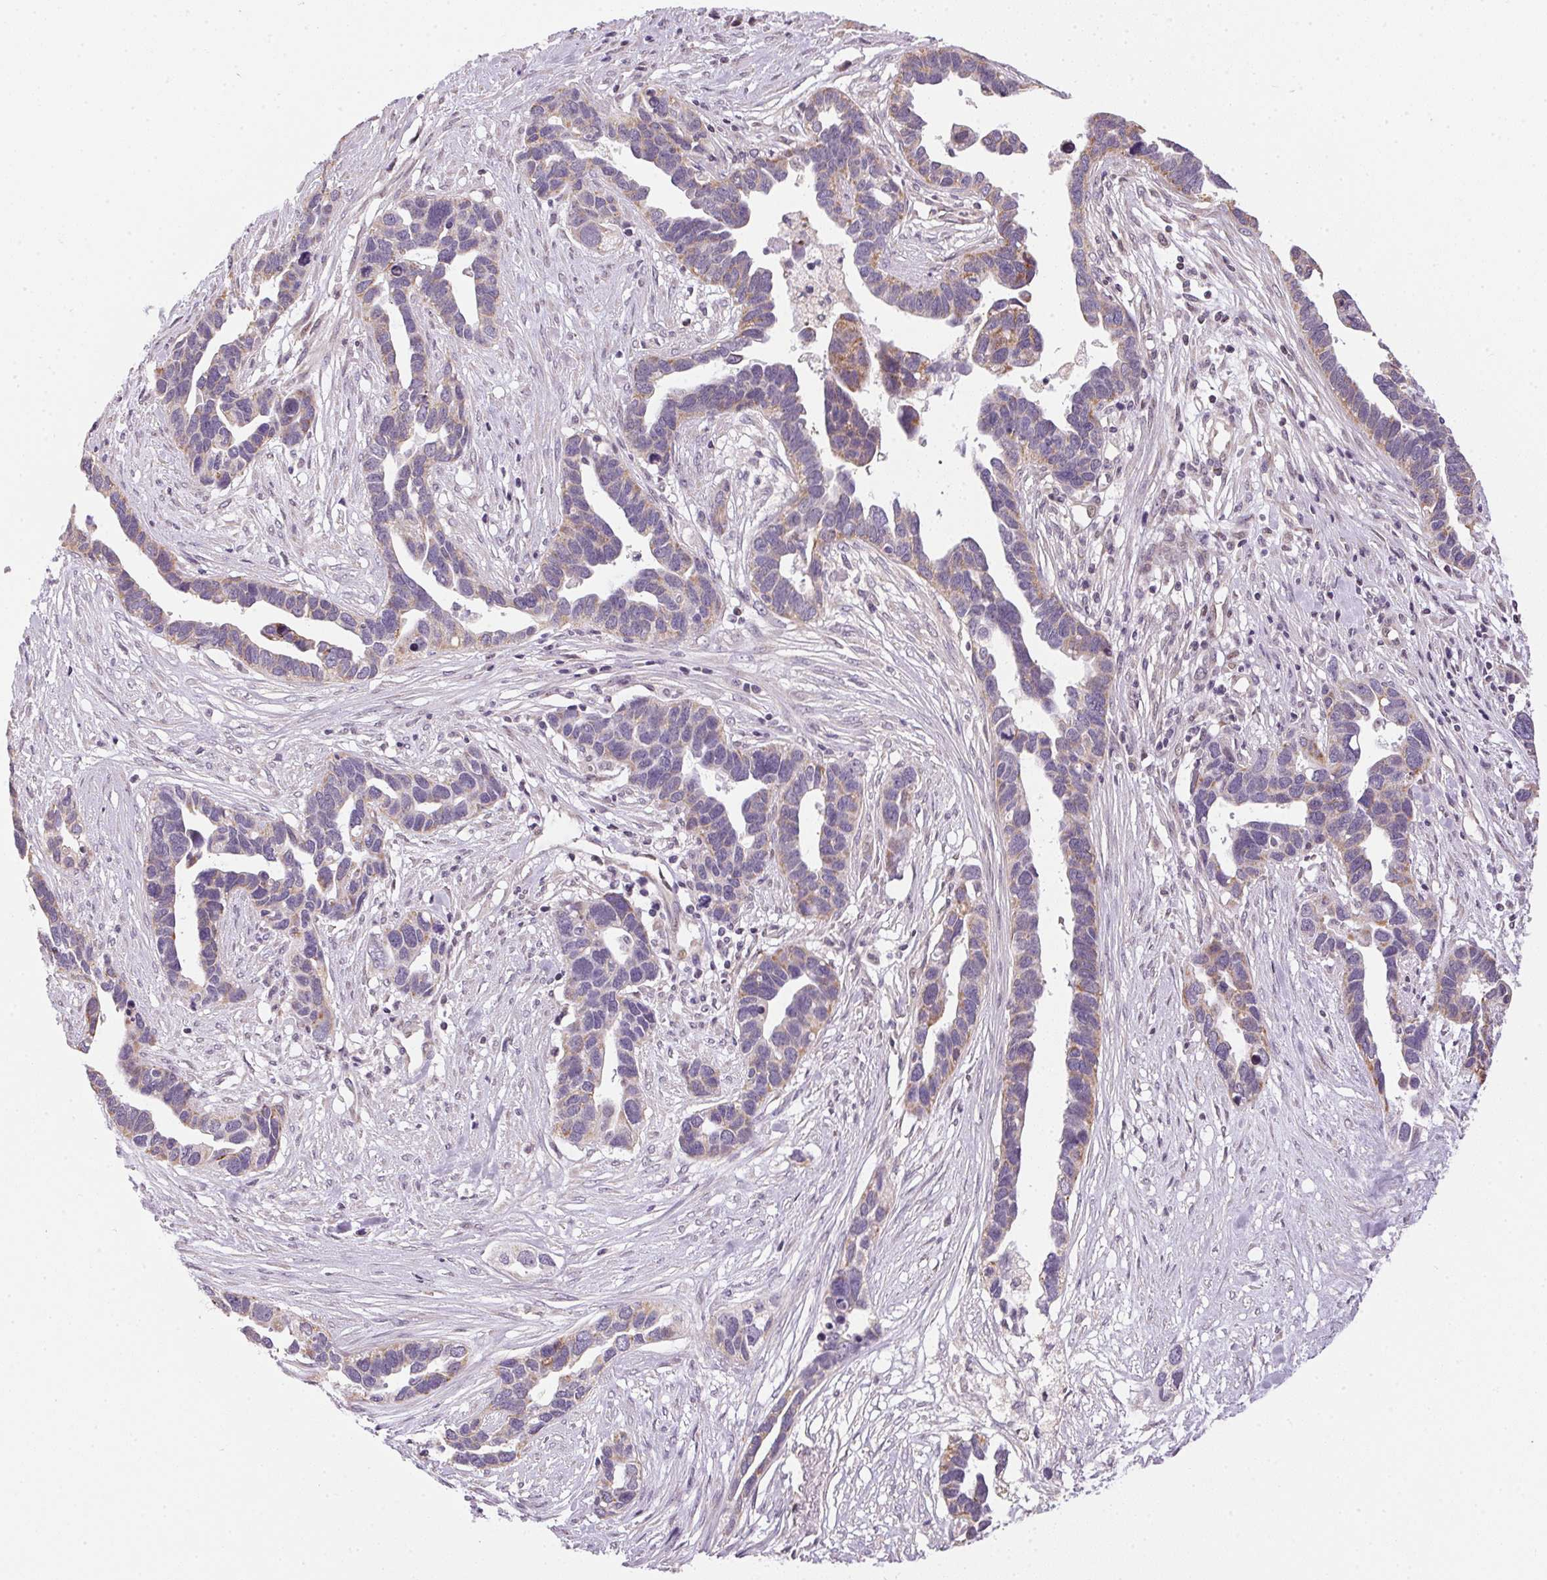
{"staining": {"intensity": "weak", "quantity": "25%-75%", "location": "cytoplasmic/membranous"}, "tissue": "ovarian cancer", "cell_type": "Tumor cells", "image_type": "cancer", "snomed": [{"axis": "morphology", "description": "Cystadenocarcinoma, serous, NOS"}, {"axis": "topography", "description": "Ovary"}], "caption": "Immunohistochemical staining of ovarian serous cystadenocarcinoma displays low levels of weak cytoplasmic/membranous protein positivity in approximately 25%-75% of tumor cells.", "gene": "SC5D", "patient": {"sex": "female", "age": 54}}